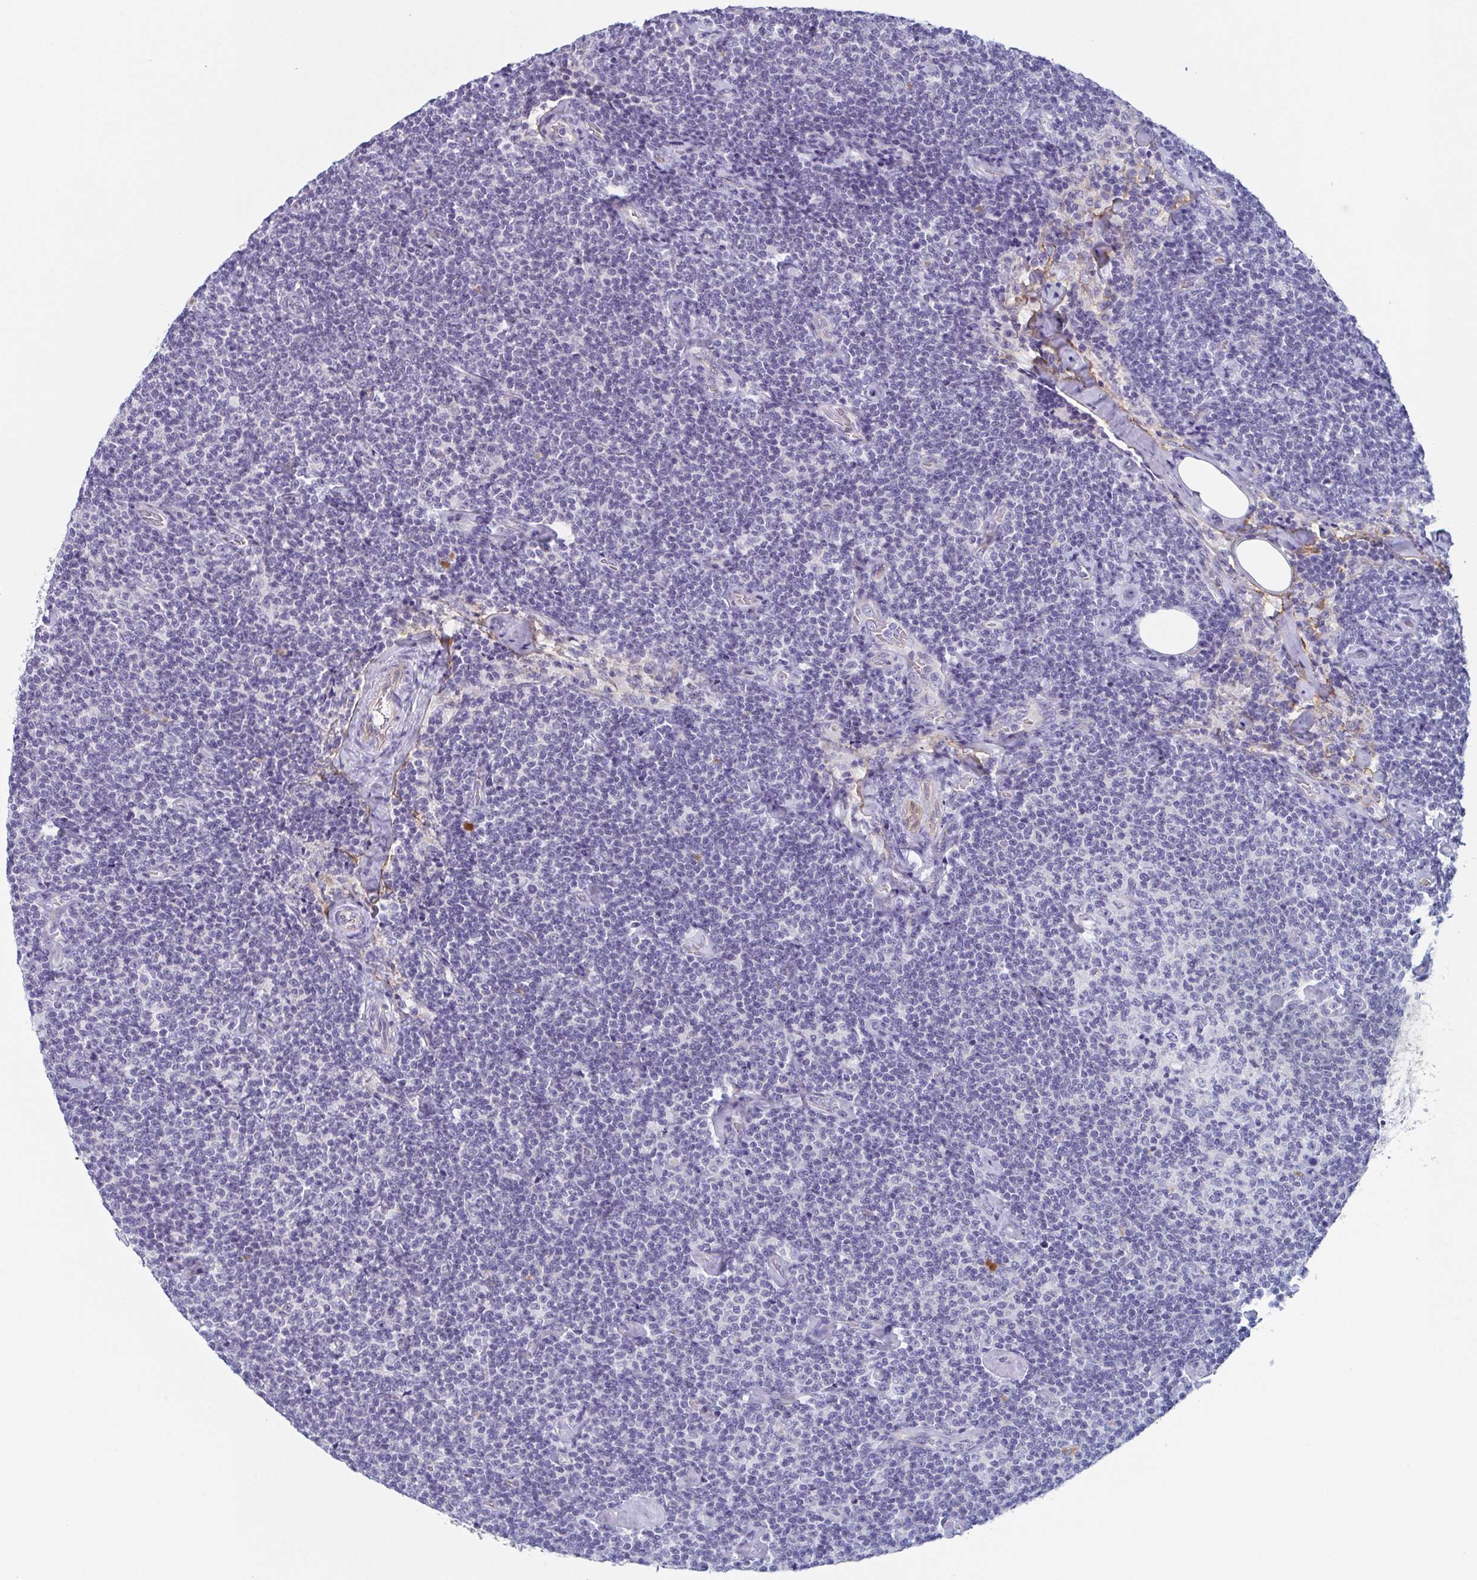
{"staining": {"intensity": "negative", "quantity": "none", "location": "none"}, "tissue": "lymphoma", "cell_type": "Tumor cells", "image_type": "cancer", "snomed": [{"axis": "morphology", "description": "Malignant lymphoma, non-Hodgkin's type, Low grade"}, {"axis": "topography", "description": "Lymph node"}], "caption": "Tumor cells show no significant protein expression in malignant lymphoma, non-Hodgkin's type (low-grade).", "gene": "LYRM2", "patient": {"sex": "male", "age": 81}}